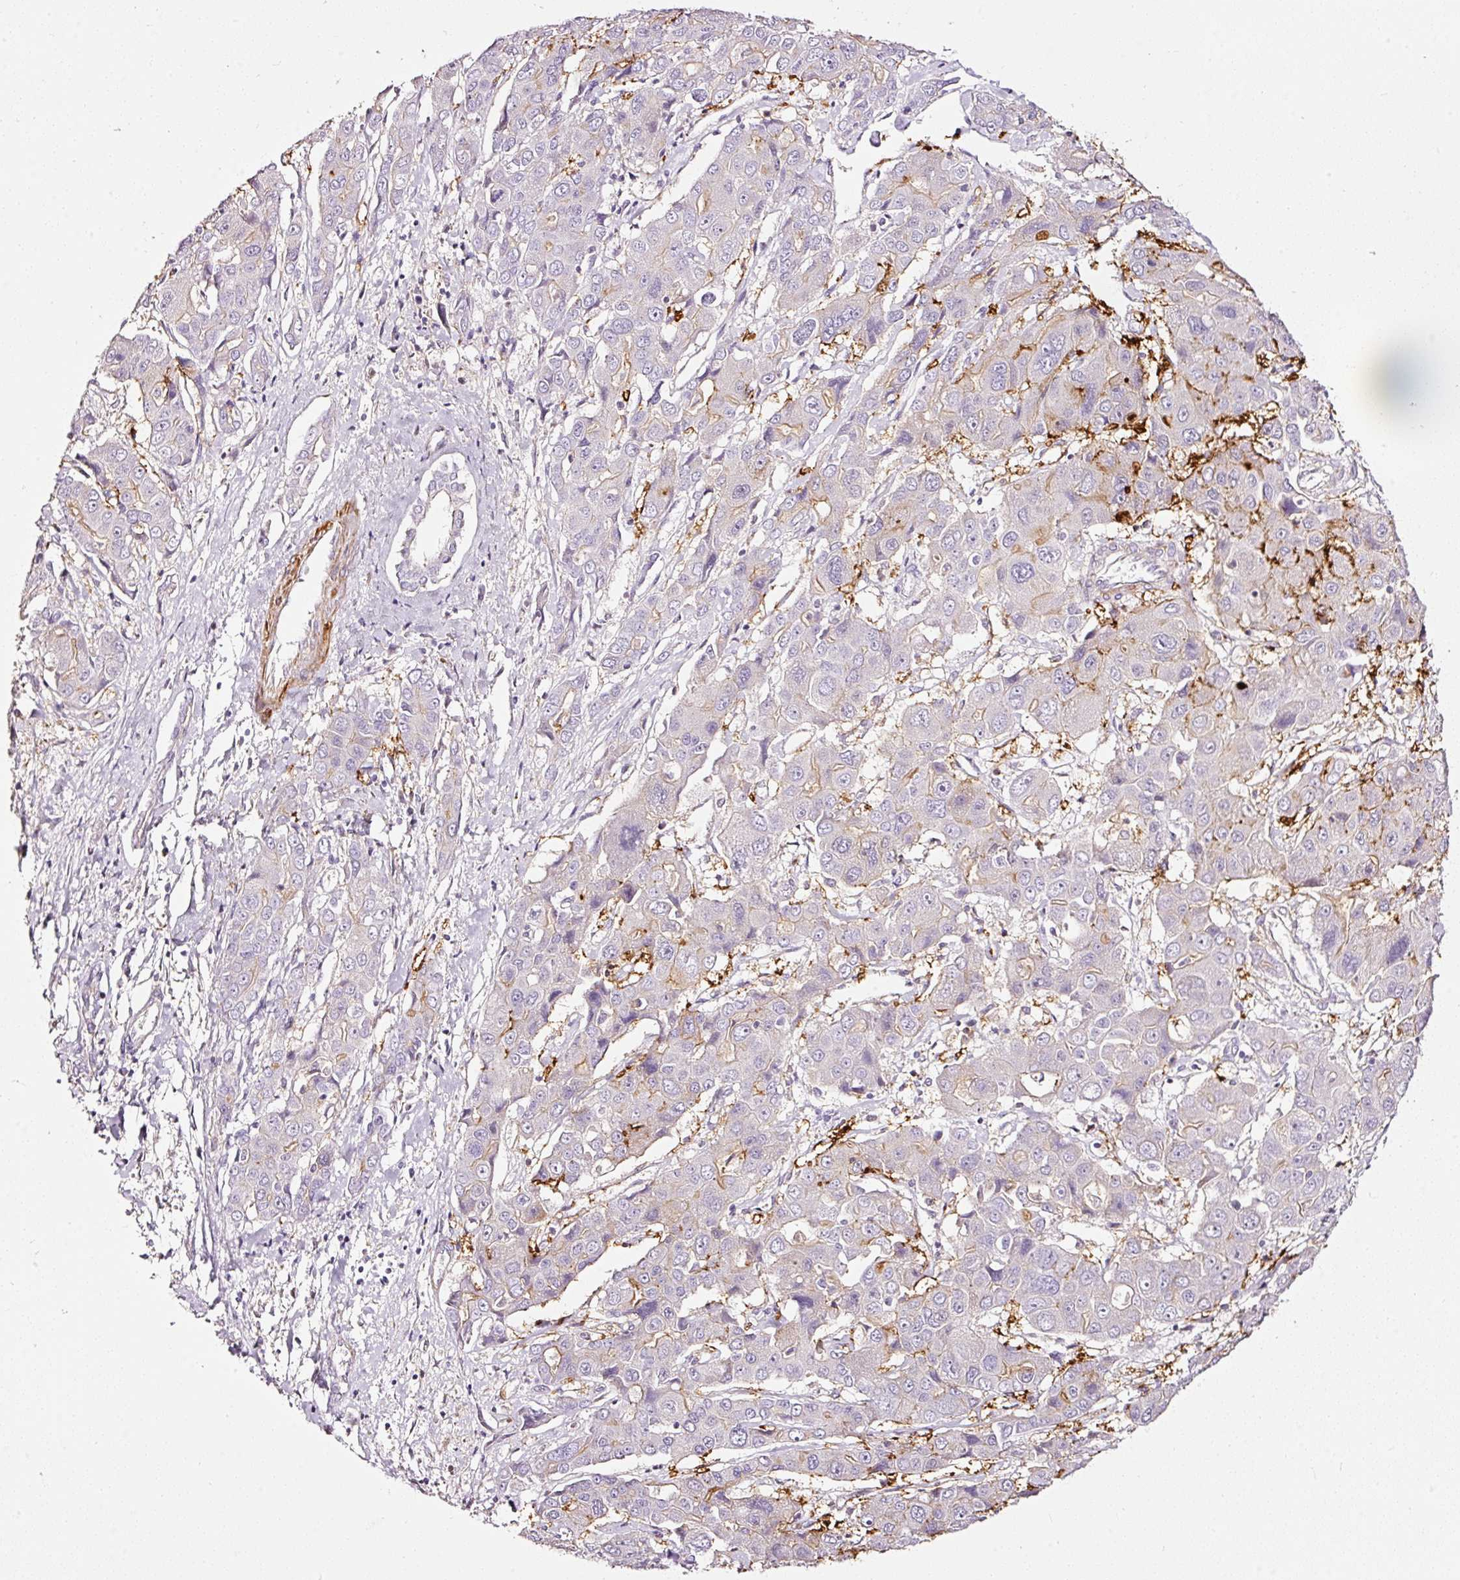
{"staining": {"intensity": "weak", "quantity": "<25%", "location": "cytoplasmic/membranous"}, "tissue": "liver cancer", "cell_type": "Tumor cells", "image_type": "cancer", "snomed": [{"axis": "morphology", "description": "Cholangiocarcinoma"}, {"axis": "topography", "description": "Liver"}], "caption": "Immunohistochemical staining of human cholangiocarcinoma (liver) demonstrates no significant positivity in tumor cells.", "gene": "CYB561A3", "patient": {"sex": "male", "age": 67}}